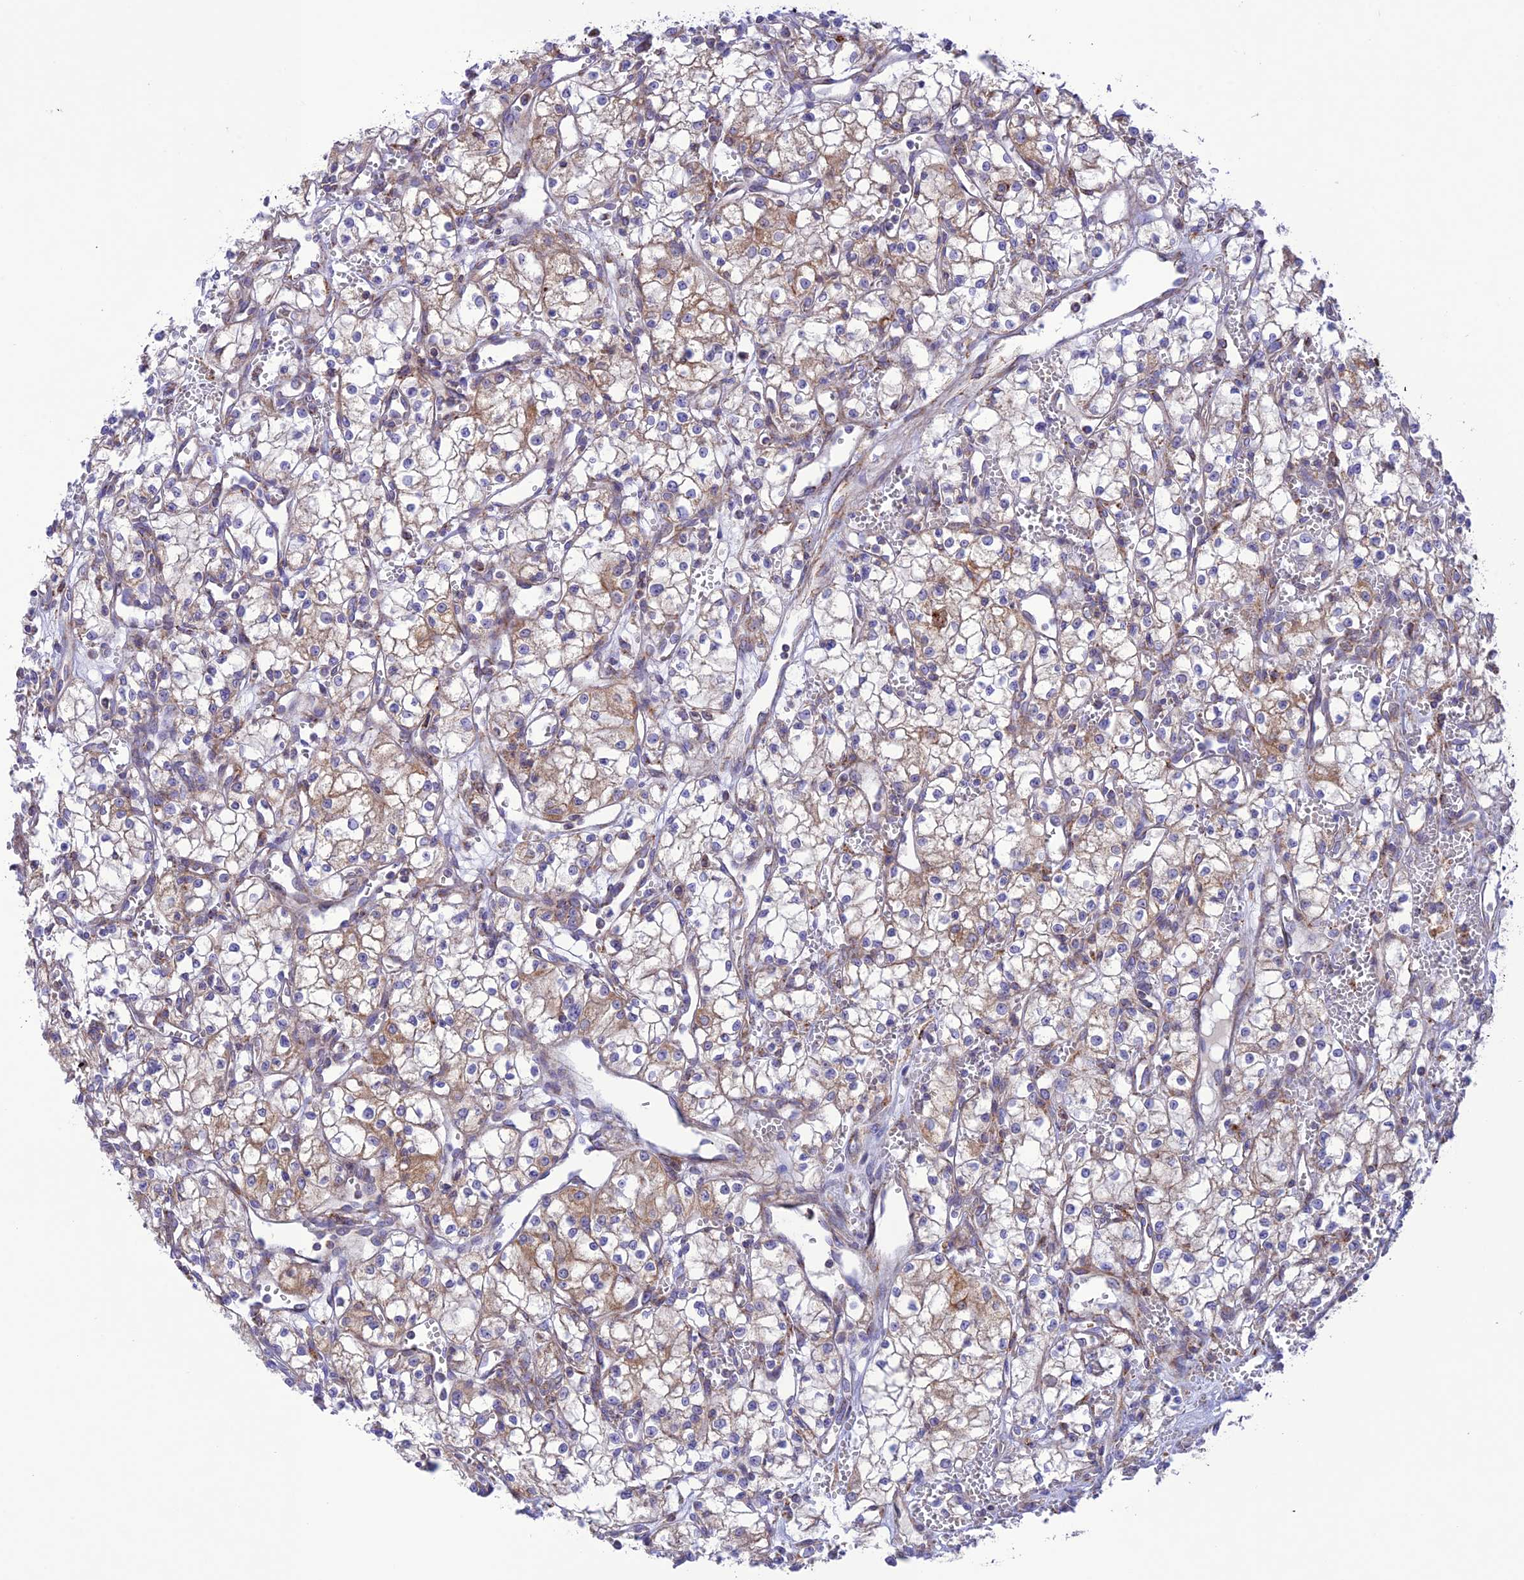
{"staining": {"intensity": "moderate", "quantity": "25%-75%", "location": "cytoplasmic/membranous"}, "tissue": "renal cancer", "cell_type": "Tumor cells", "image_type": "cancer", "snomed": [{"axis": "morphology", "description": "Adenocarcinoma, NOS"}, {"axis": "topography", "description": "Kidney"}], "caption": "Renal adenocarcinoma tissue shows moderate cytoplasmic/membranous staining in approximately 25%-75% of tumor cells, visualized by immunohistochemistry. The staining was performed using DAB (3,3'-diaminobenzidine), with brown indicating positive protein expression. Nuclei are stained blue with hematoxylin.", "gene": "UAP1L1", "patient": {"sex": "male", "age": 59}}